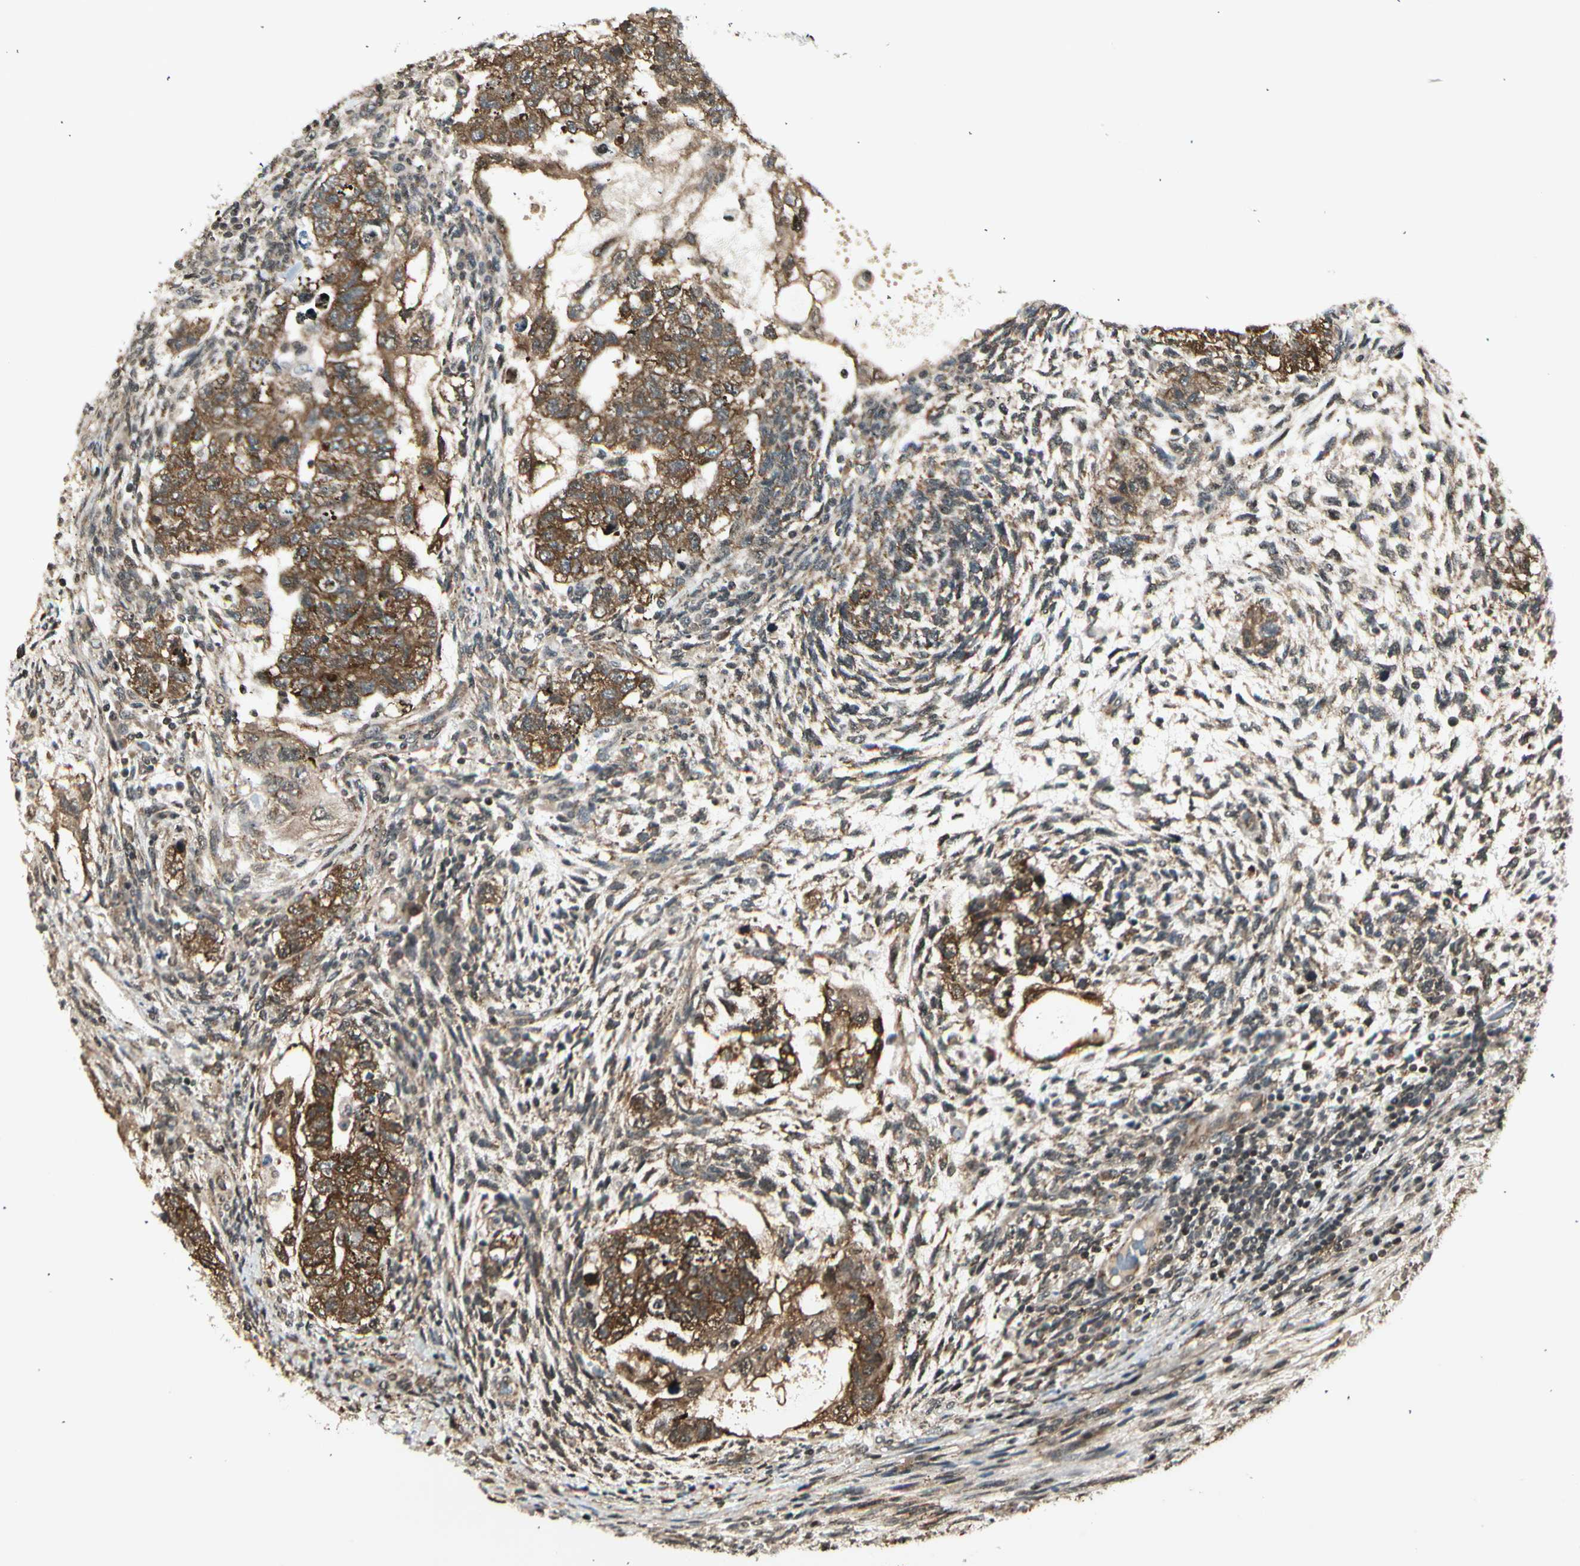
{"staining": {"intensity": "moderate", "quantity": ">75%", "location": "cytoplasmic/membranous"}, "tissue": "testis cancer", "cell_type": "Tumor cells", "image_type": "cancer", "snomed": [{"axis": "morphology", "description": "Normal tissue, NOS"}, {"axis": "morphology", "description": "Carcinoma, Embryonal, NOS"}, {"axis": "topography", "description": "Testis"}], "caption": "Embryonal carcinoma (testis) was stained to show a protein in brown. There is medium levels of moderate cytoplasmic/membranous expression in about >75% of tumor cells.", "gene": "SMN2", "patient": {"sex": "male", "age": 36}}